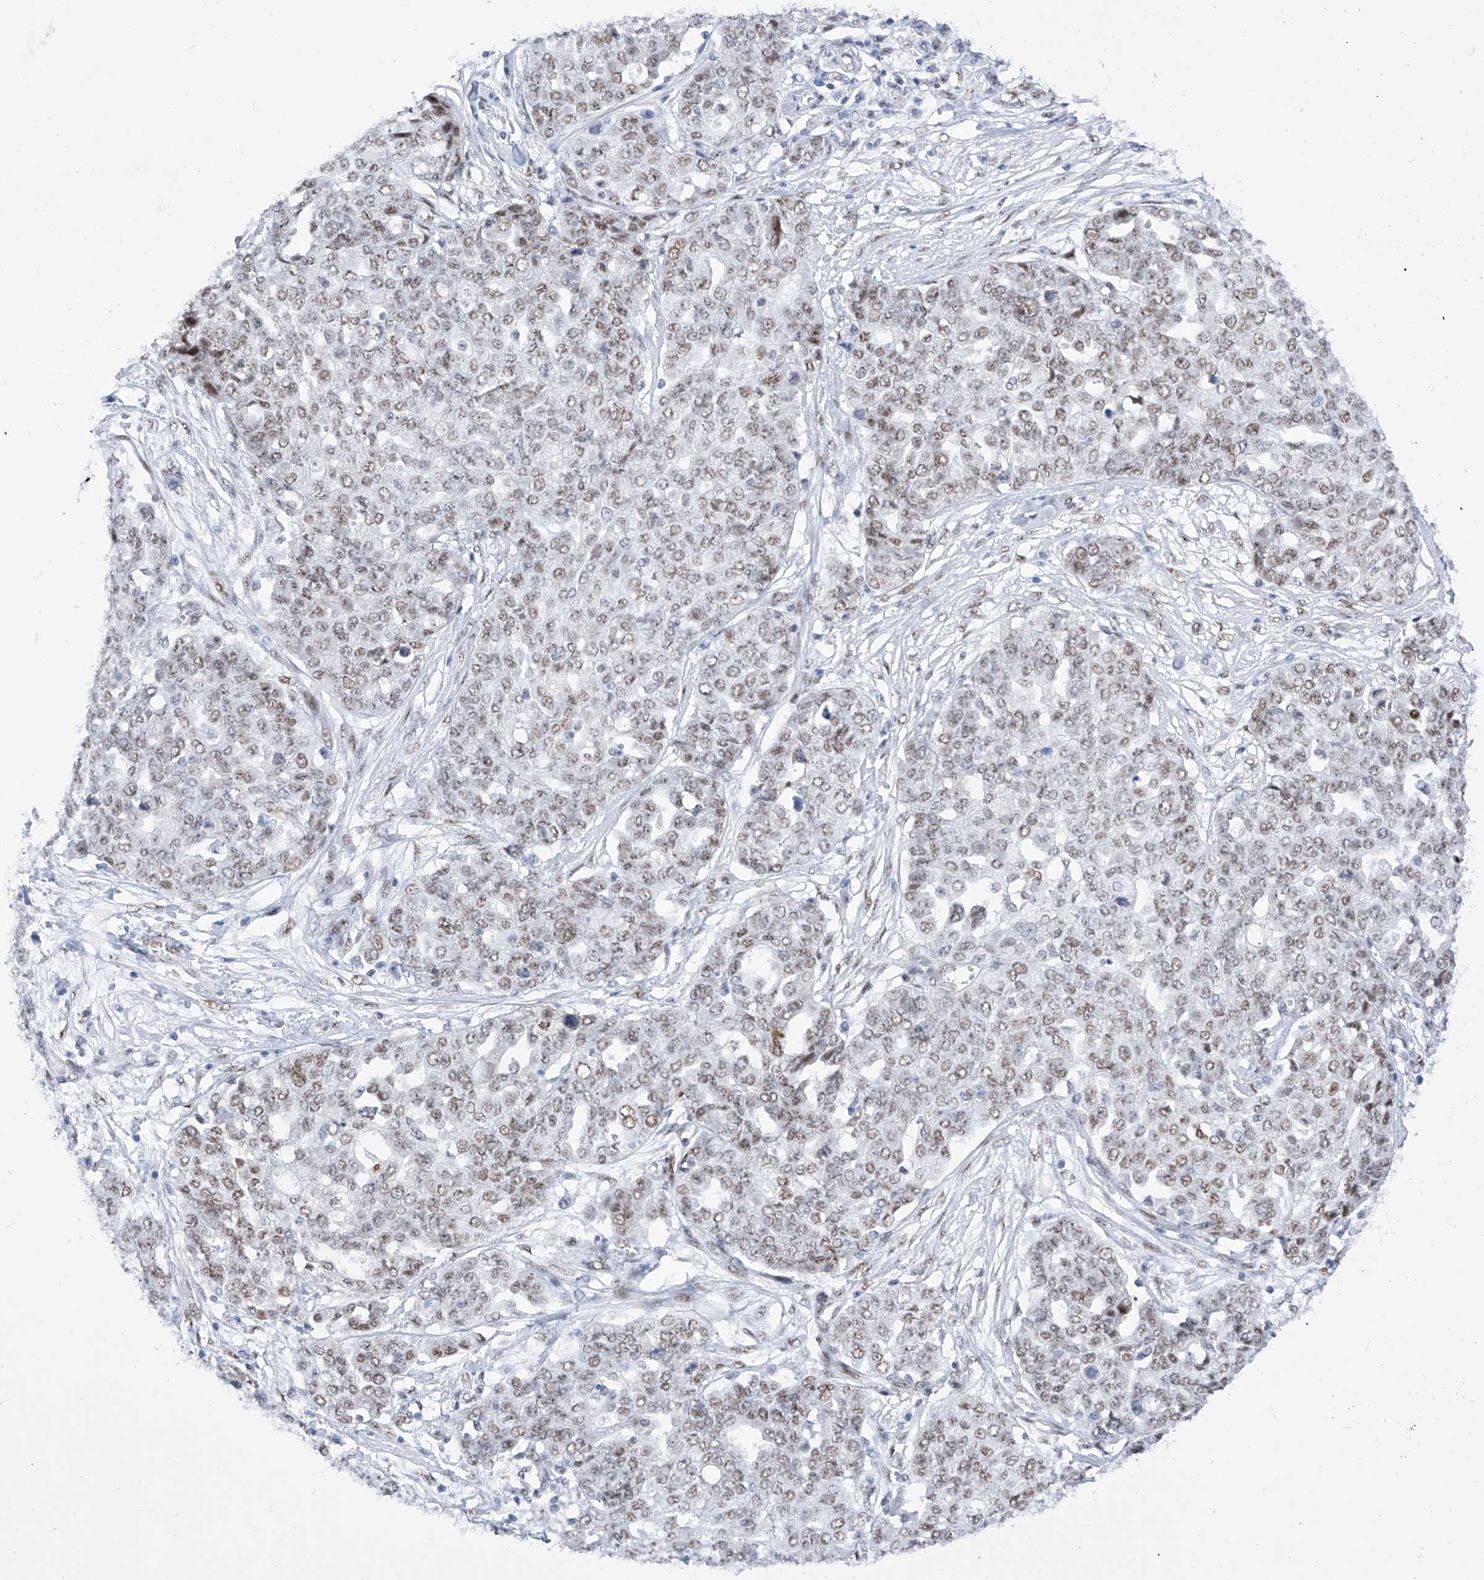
{"staining": {"intensity": "weak", "quantity": ">75%", "location": "nuclear"}, "tissue": "ovarian cancer", "cell_type": "Tumor cells", "image_type": "cancer", "snomed": [{"axis": "morphology", "description": "Cystadenocarcinoma, serous, NOS"}, {"axis": "topography", "description": "Soft tissue"}, {"axis": "topography", "description": "Ovary"}], "caption": "A micrograph showing weak nuclear staining in approximately >75% of tumor cells in ovarian cancer (serous cystadenocarcinoma), as visualized by brown immunohistochemical staining.", "gene": "ATN1", "patient": {"sex": "female", "age": 57}}